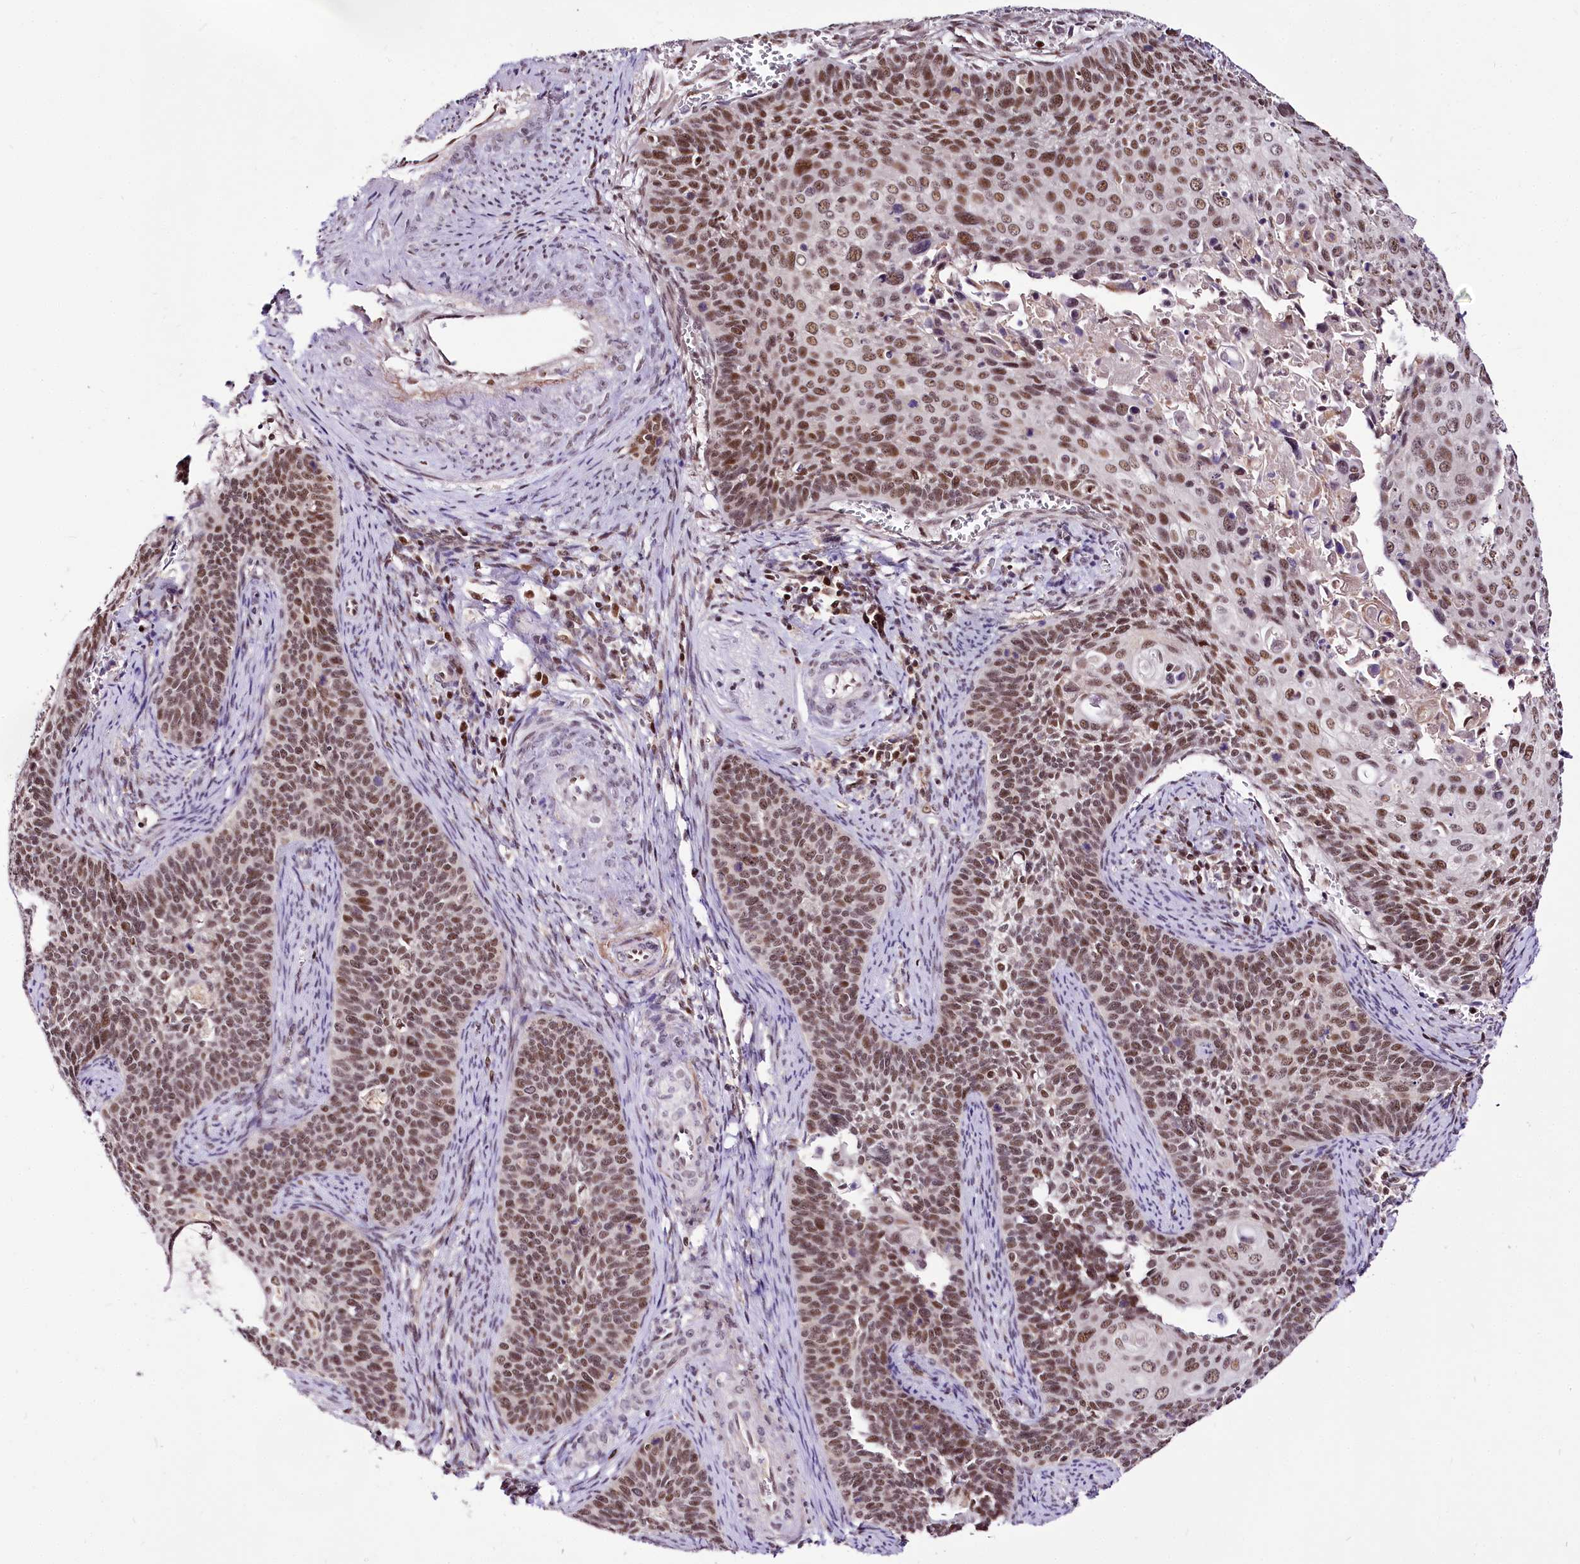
{"staining": {"intensity": "moderate", "quantity": ">75%", "location": "nuclear"}, "tissue": "cervical cancer", "cell_type": "Tumor cells", "image_type": "cancer", "snomed": [{"axis": "morphology", "description": "Squamous cell carcinoma, NOS"}, {"axis": "topography", "description": "Cervix"}], "caption": "This image demonstrates IHC staining of human cervical cancer, with medium moderate nuclear positivity in about >75% of tumor cells.", "gene": "POLA2", "patient": {"sex": "female", "age": 33}}